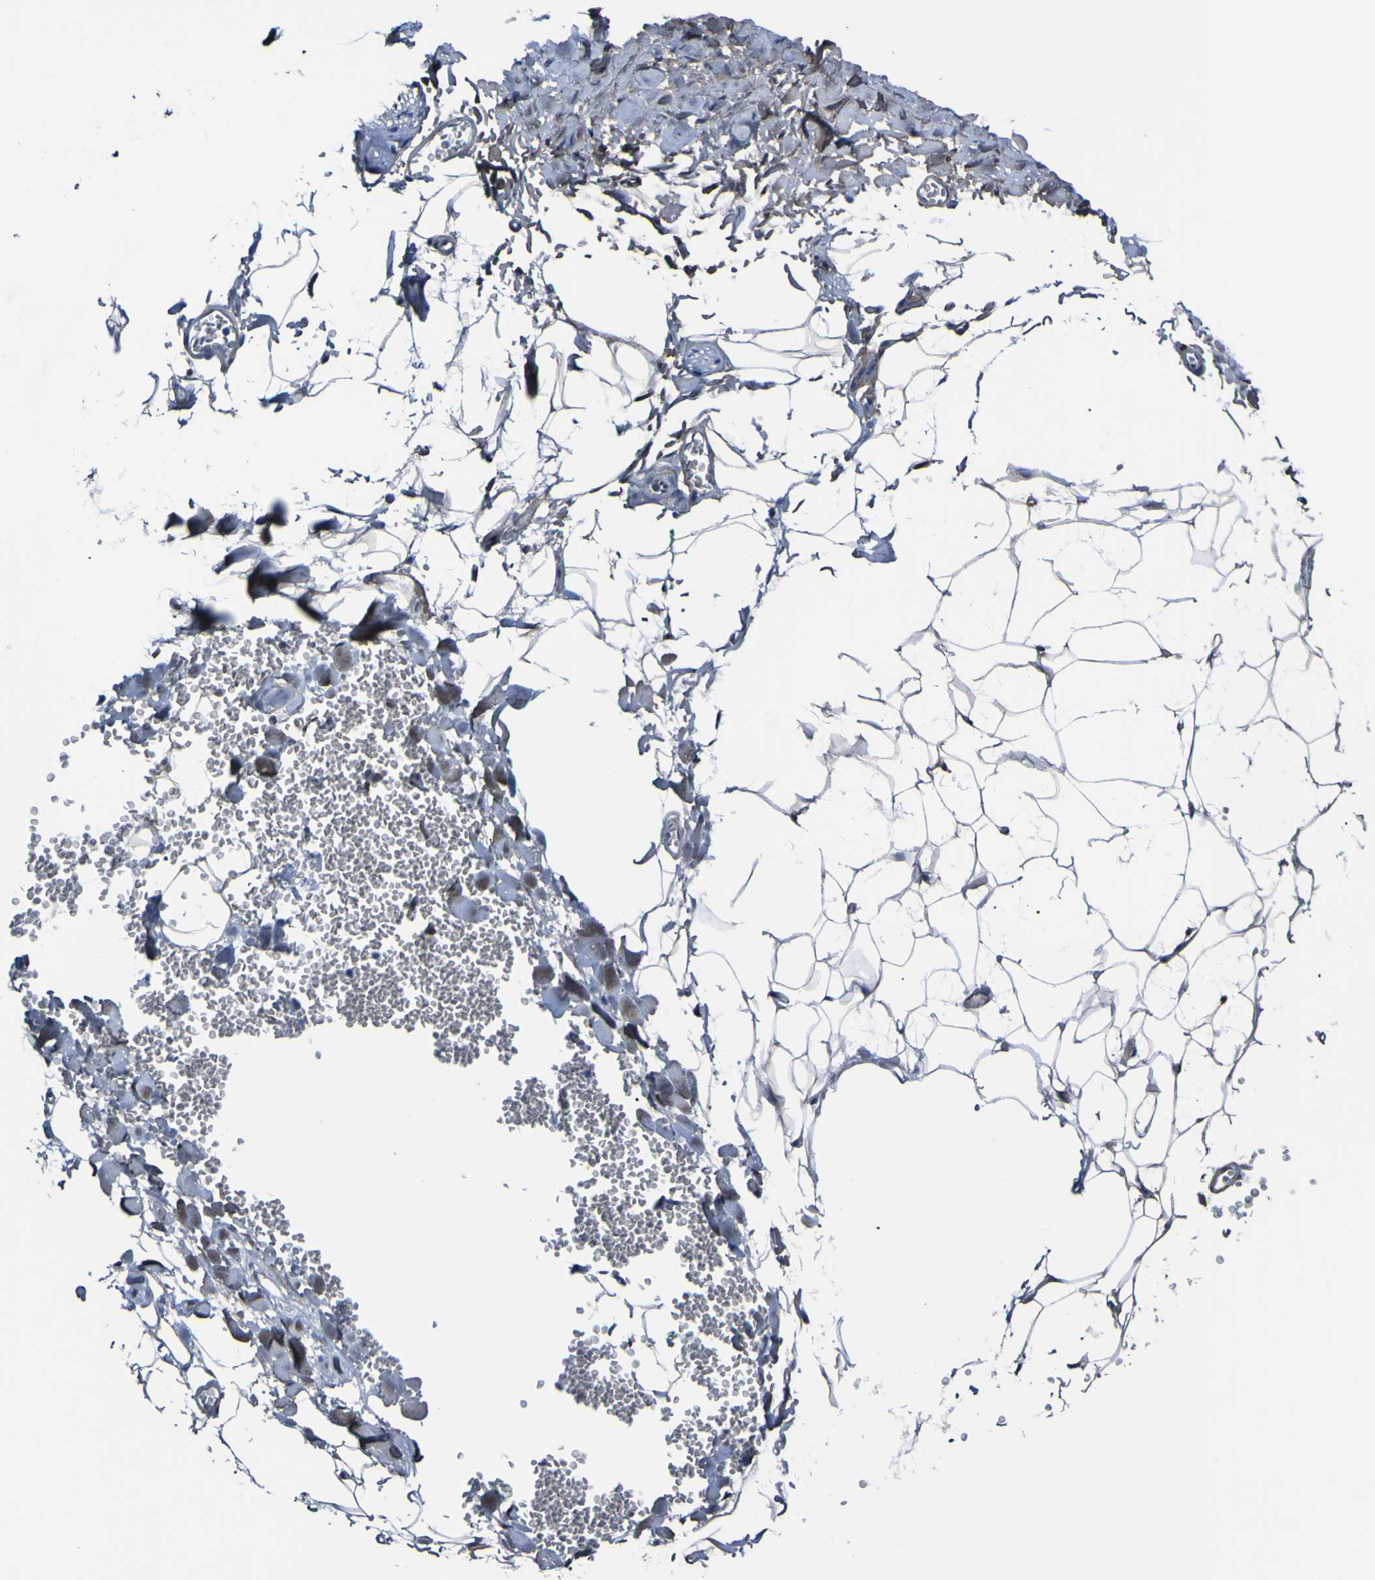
{"staining": {"intensity": "negative", "quantity": "none", "location": "none"}, "tissue": "adipose tissue", "cell_type": "Adipocytes", "image_type": "normal", "snomed": [{"axis": "morphology", "description": "Normal tissue, NOS"}, {"axis": "topography", "description": "Adipose tissue"}, {"axis": "topography", "description": "Peripheral nerve tissue"}], "caption": "An immunohistochemistry histopathology image of benign adipose tissue is shown. There is no staining in adipocytes of adipose tissue.", "gene": "LRRN1", "patient": {"sex": "male", "age": 52}}